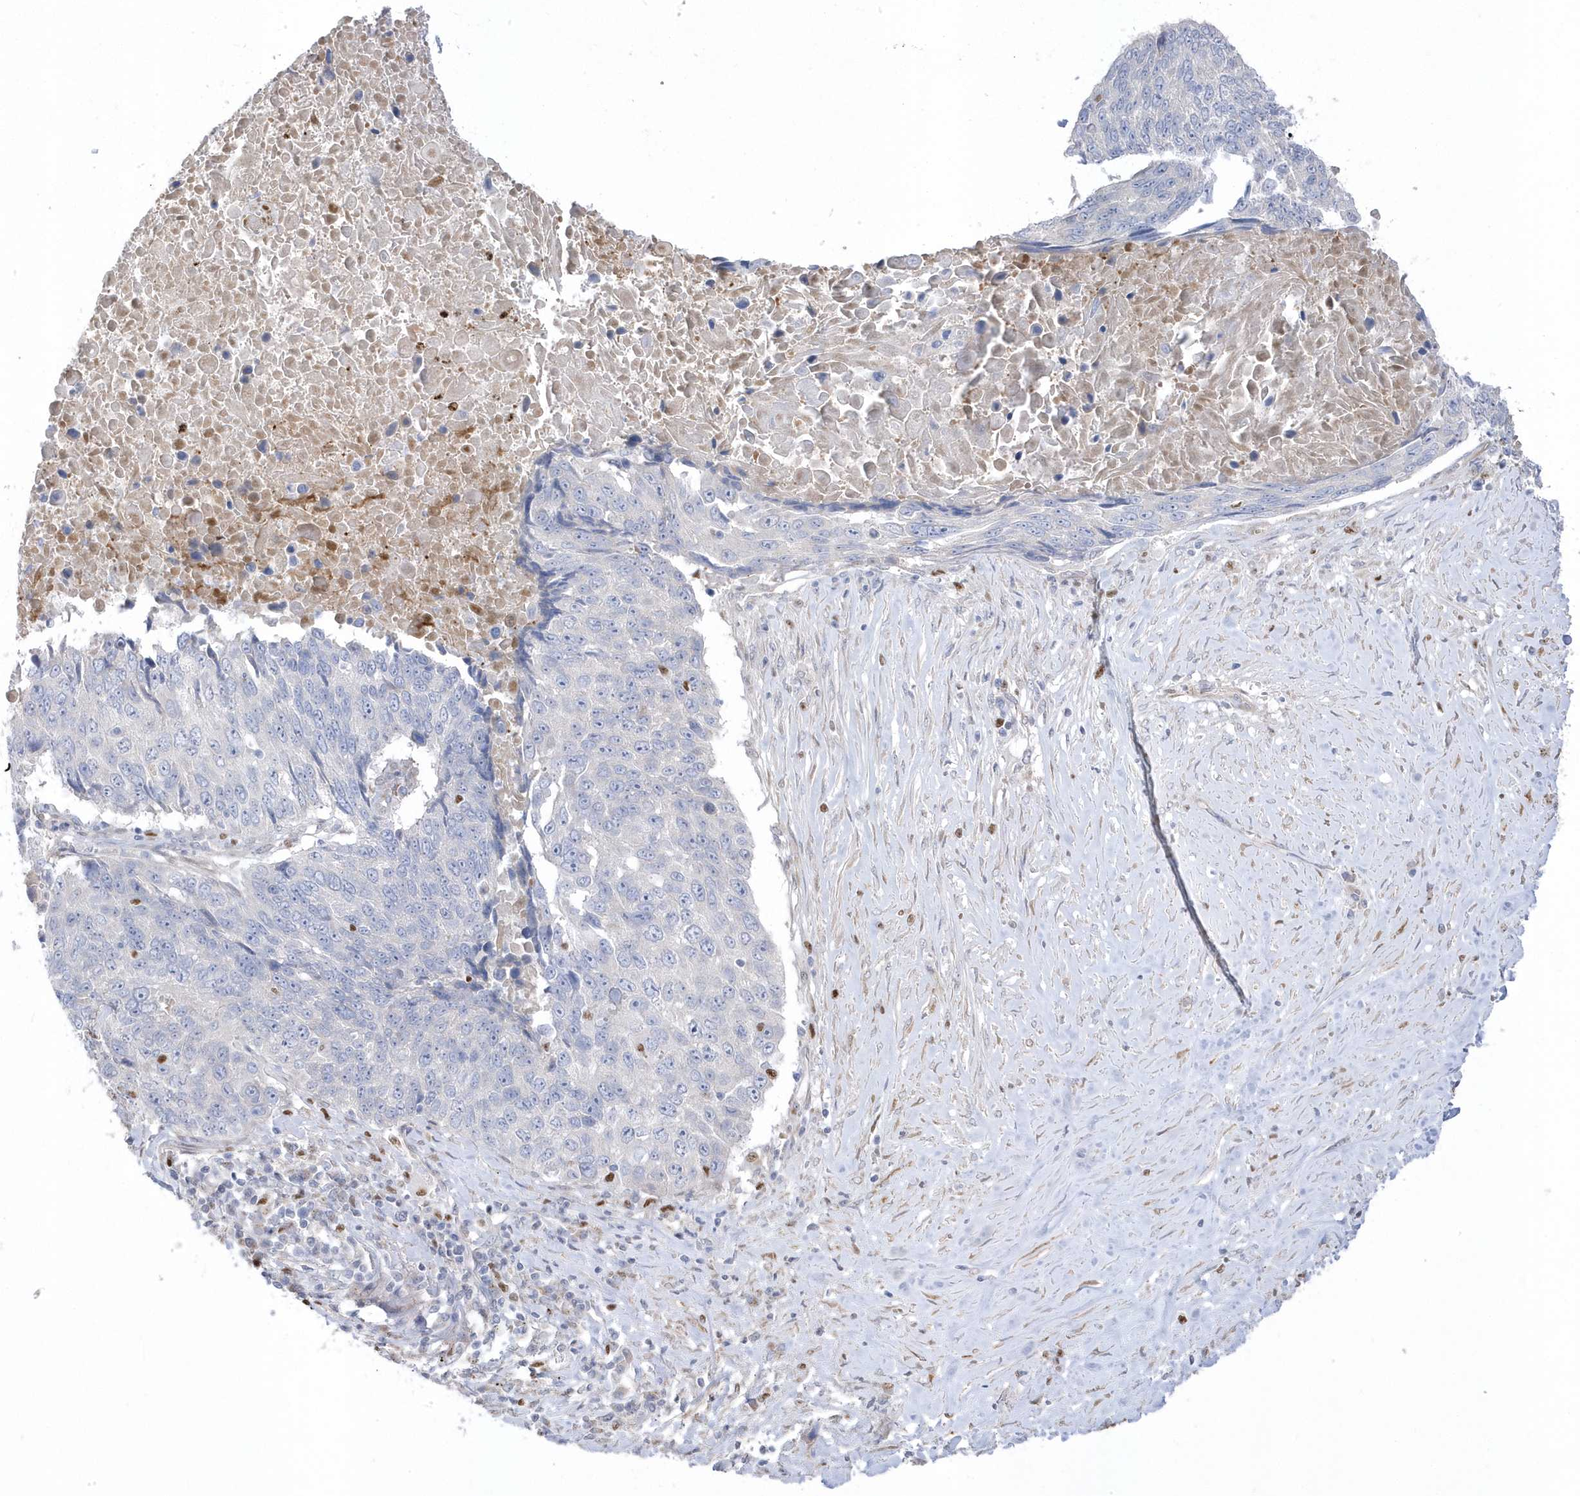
{"staining": {"intensity": "negative", "quantity": "none", "location": "none"}, "tissue": "lung cancer", "cell_type": "Tumor cells", "image_type": "cancer", "snomed": [{"axis": "morphology", "description": "Squamous cell carcinoma, NOS"}, {"axis": "topography", "description": "Lung"}], "caption": "Immunohistochemistry (IHC) of human lung cancer reveals no staining in tumor cells.", "gene": "GTPBP6", "patient": {"sex": "male", "age": 66}}